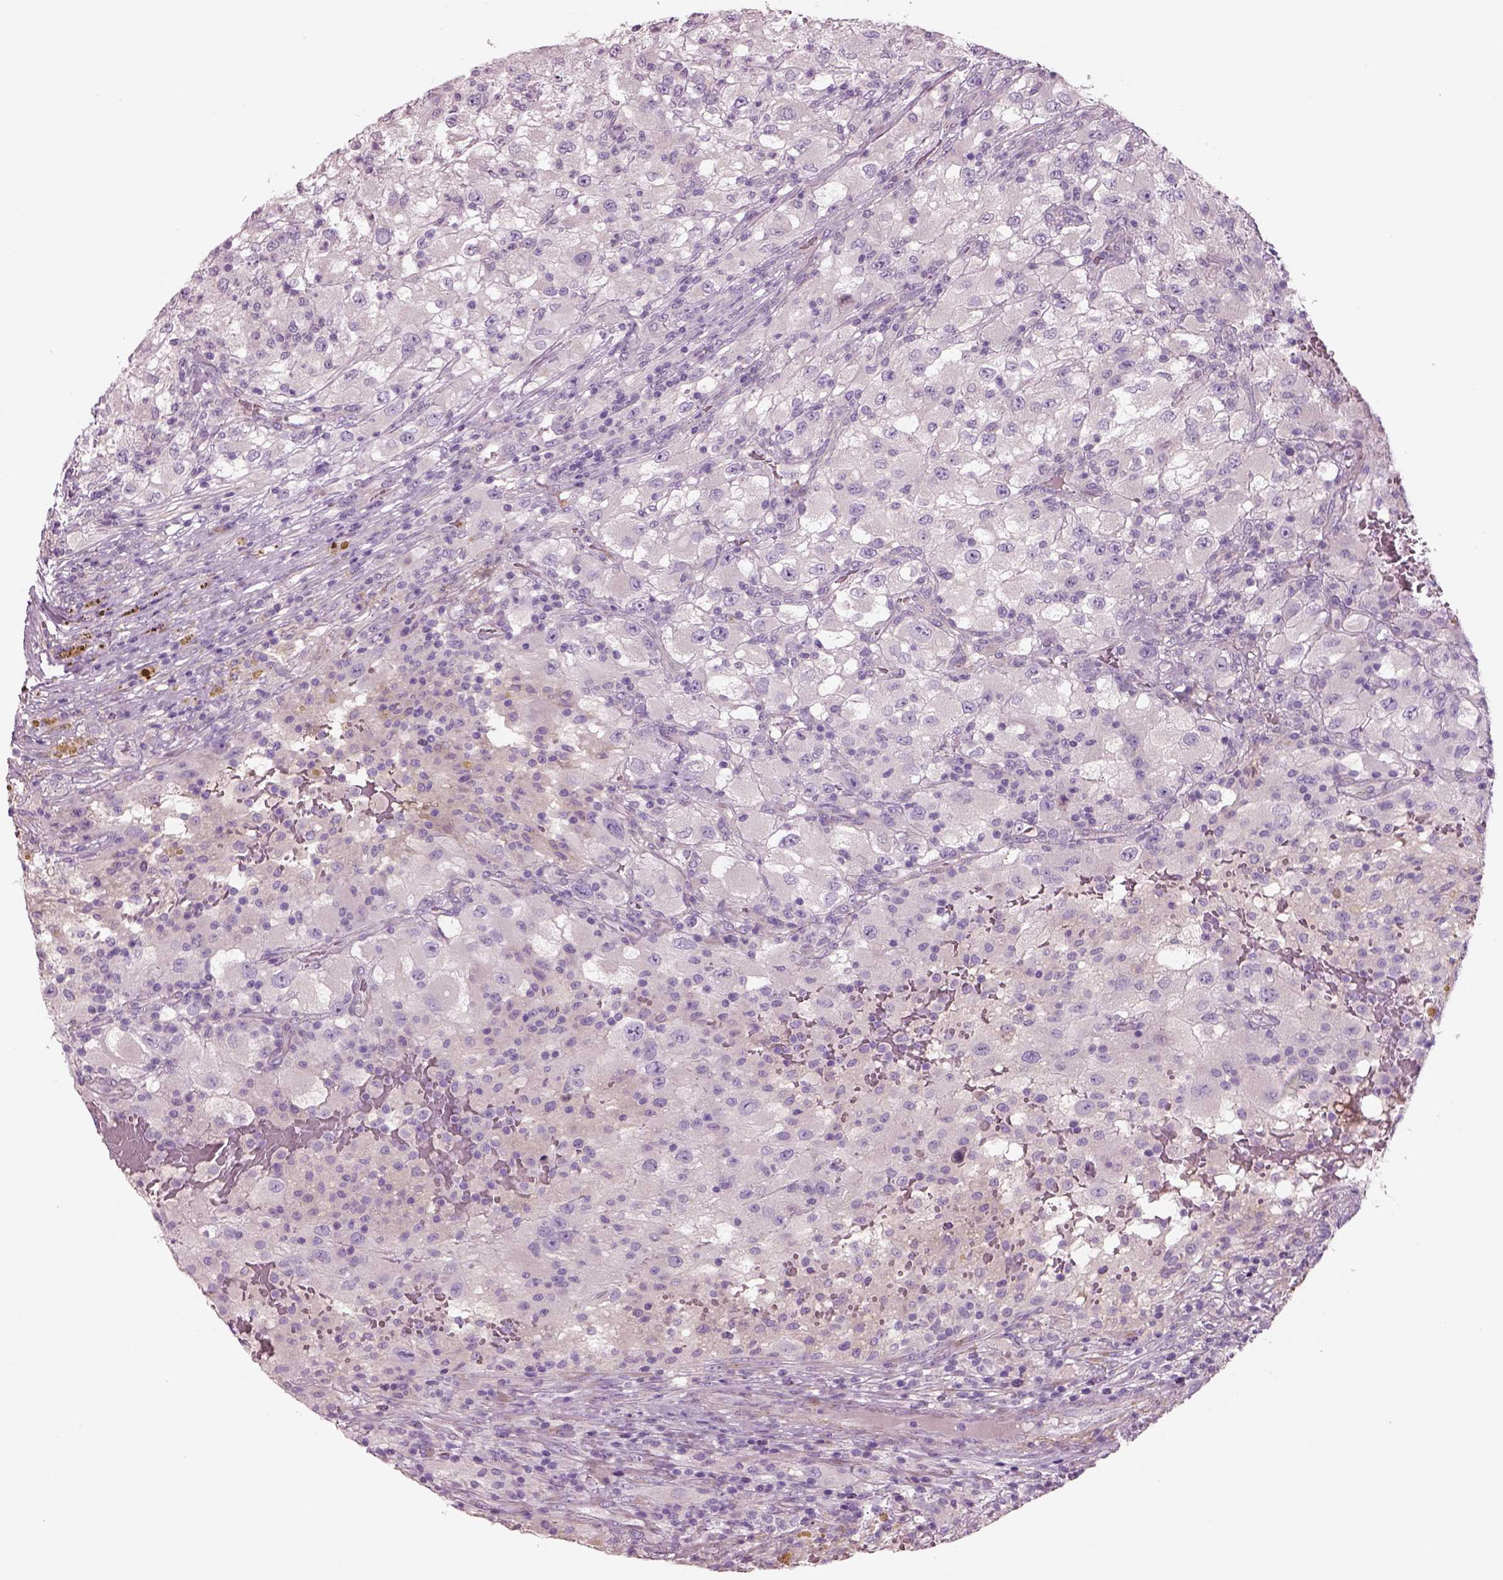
{"staining": {"intensity": "negative", "quantity": "none", "location": "none"}, "tissue": "renal cancer", "cell_type": "Tumor cells", "image_type": "cancer", "snomed": [{"axis": "morphology", "description": "Adenocarcinoma, NOS"}, {"axis": "topography", "description": "Kidney"}], "caption": "This image is of adenocarcinoma (renal) stained with immunohistochemistry (IHC) to label a protein in brown with the nuclei are counter-stained blue. There is no positivity in tumor cells.", "gene": "PLPP7", "patient": {"sex": "female", "age": 67}}